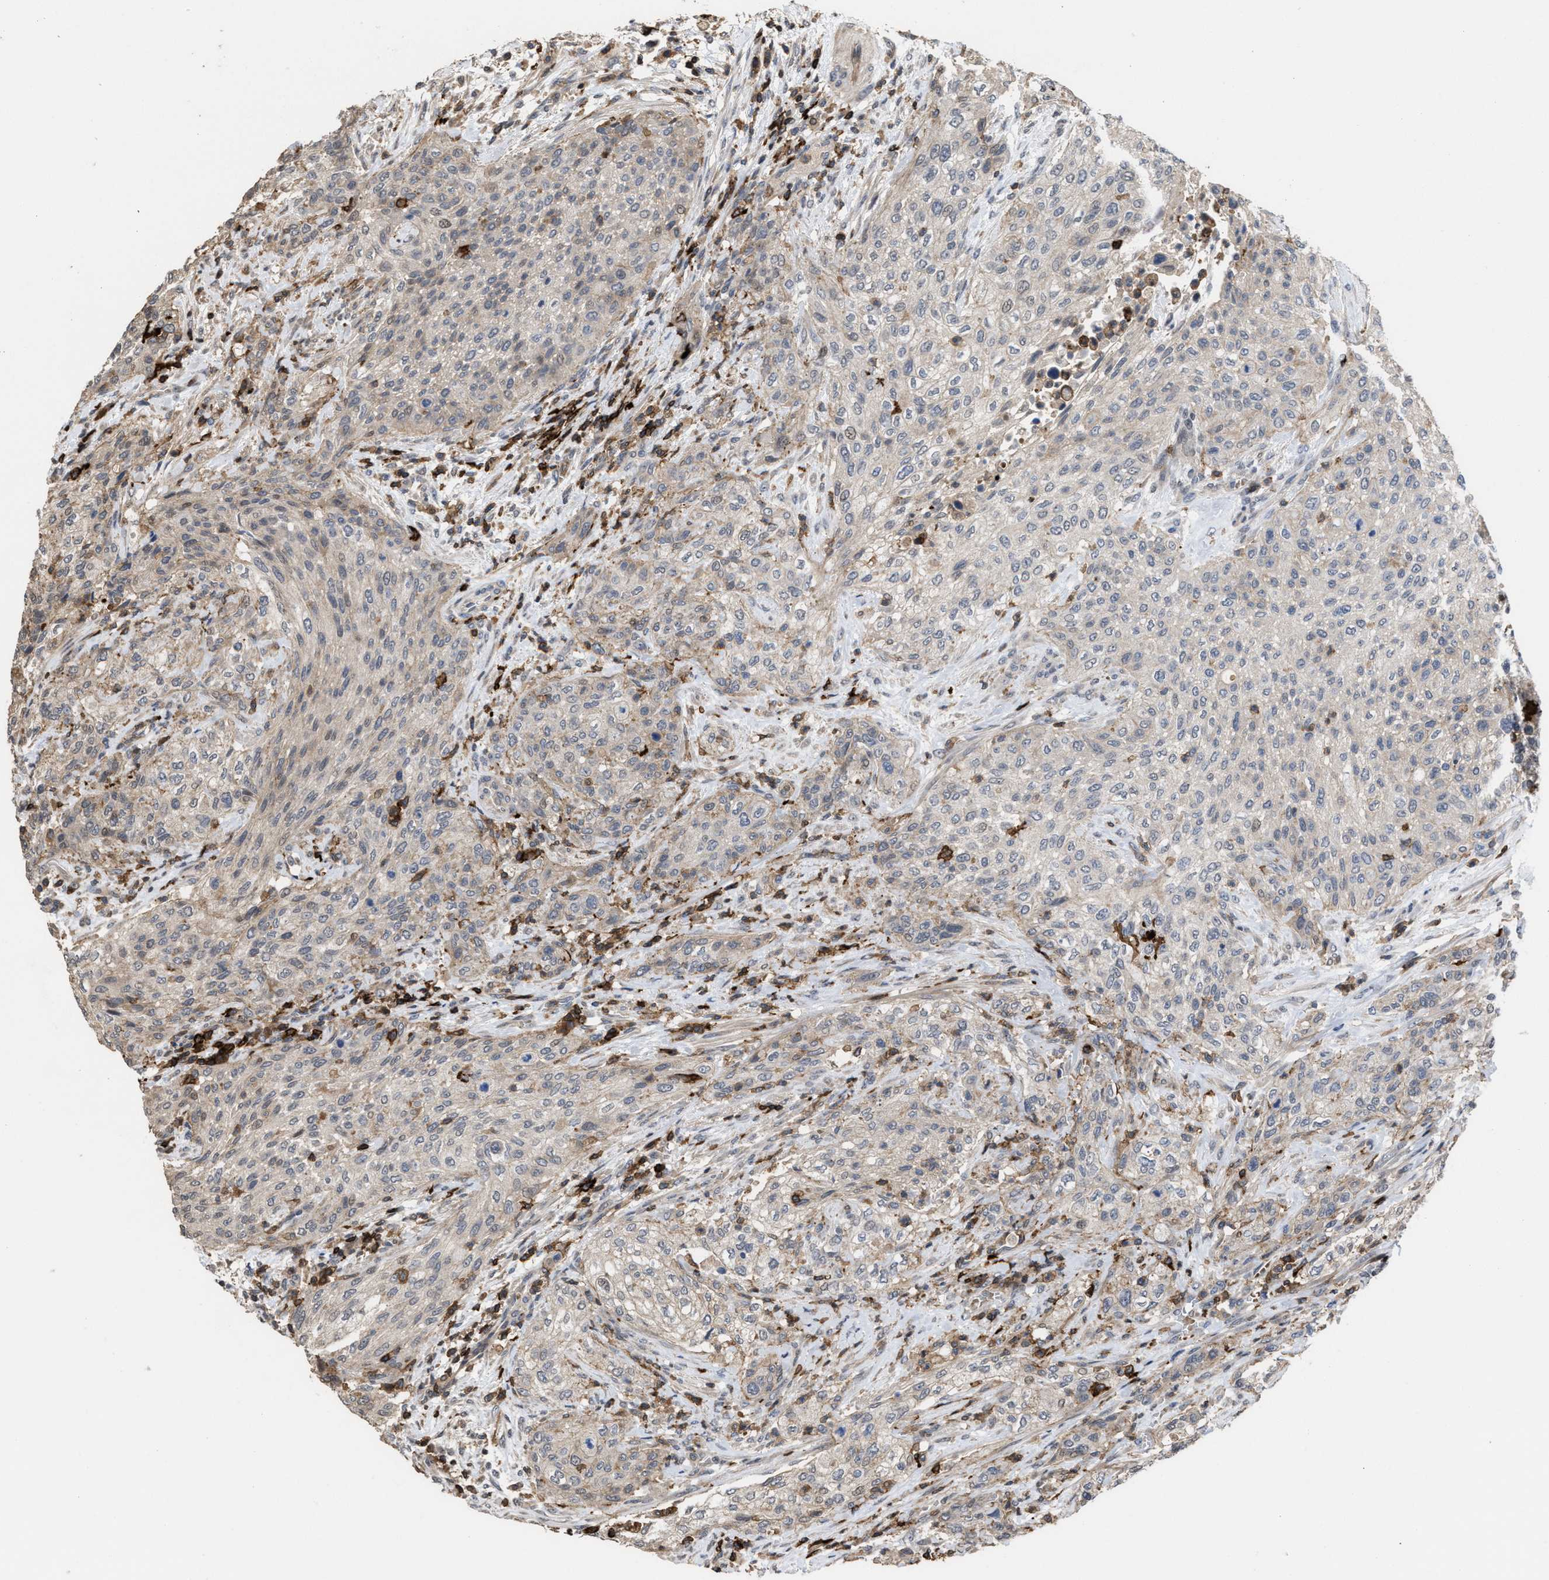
{"staining": {"intensity": "weak", "quantity": "25%-75%", "location": "cytoplasmic/membranous"}, "tissue": "urothelial cancer", "cell_type": "Tumor cells", "image_type": "cancer", "snomed": [{"axis": "morphology", "description": "Urothelial carcinoma, Low grade"}, {"axis": "morphology", "description": "Urothelial carcinoma, High grade"}, {"axis": "topography", "description": "Urinary bladder"}], "caption": "Protein expression analysis of urothelial cancer demonstrates weak cytoplasmic/membranous staining in approximately 25%-75% of tumor cells. (DAB IHC, brown staining for protein, blue staining for nuclei).", "gene": "PTPRE", "patient": {"sex": "male", "age": 35}}